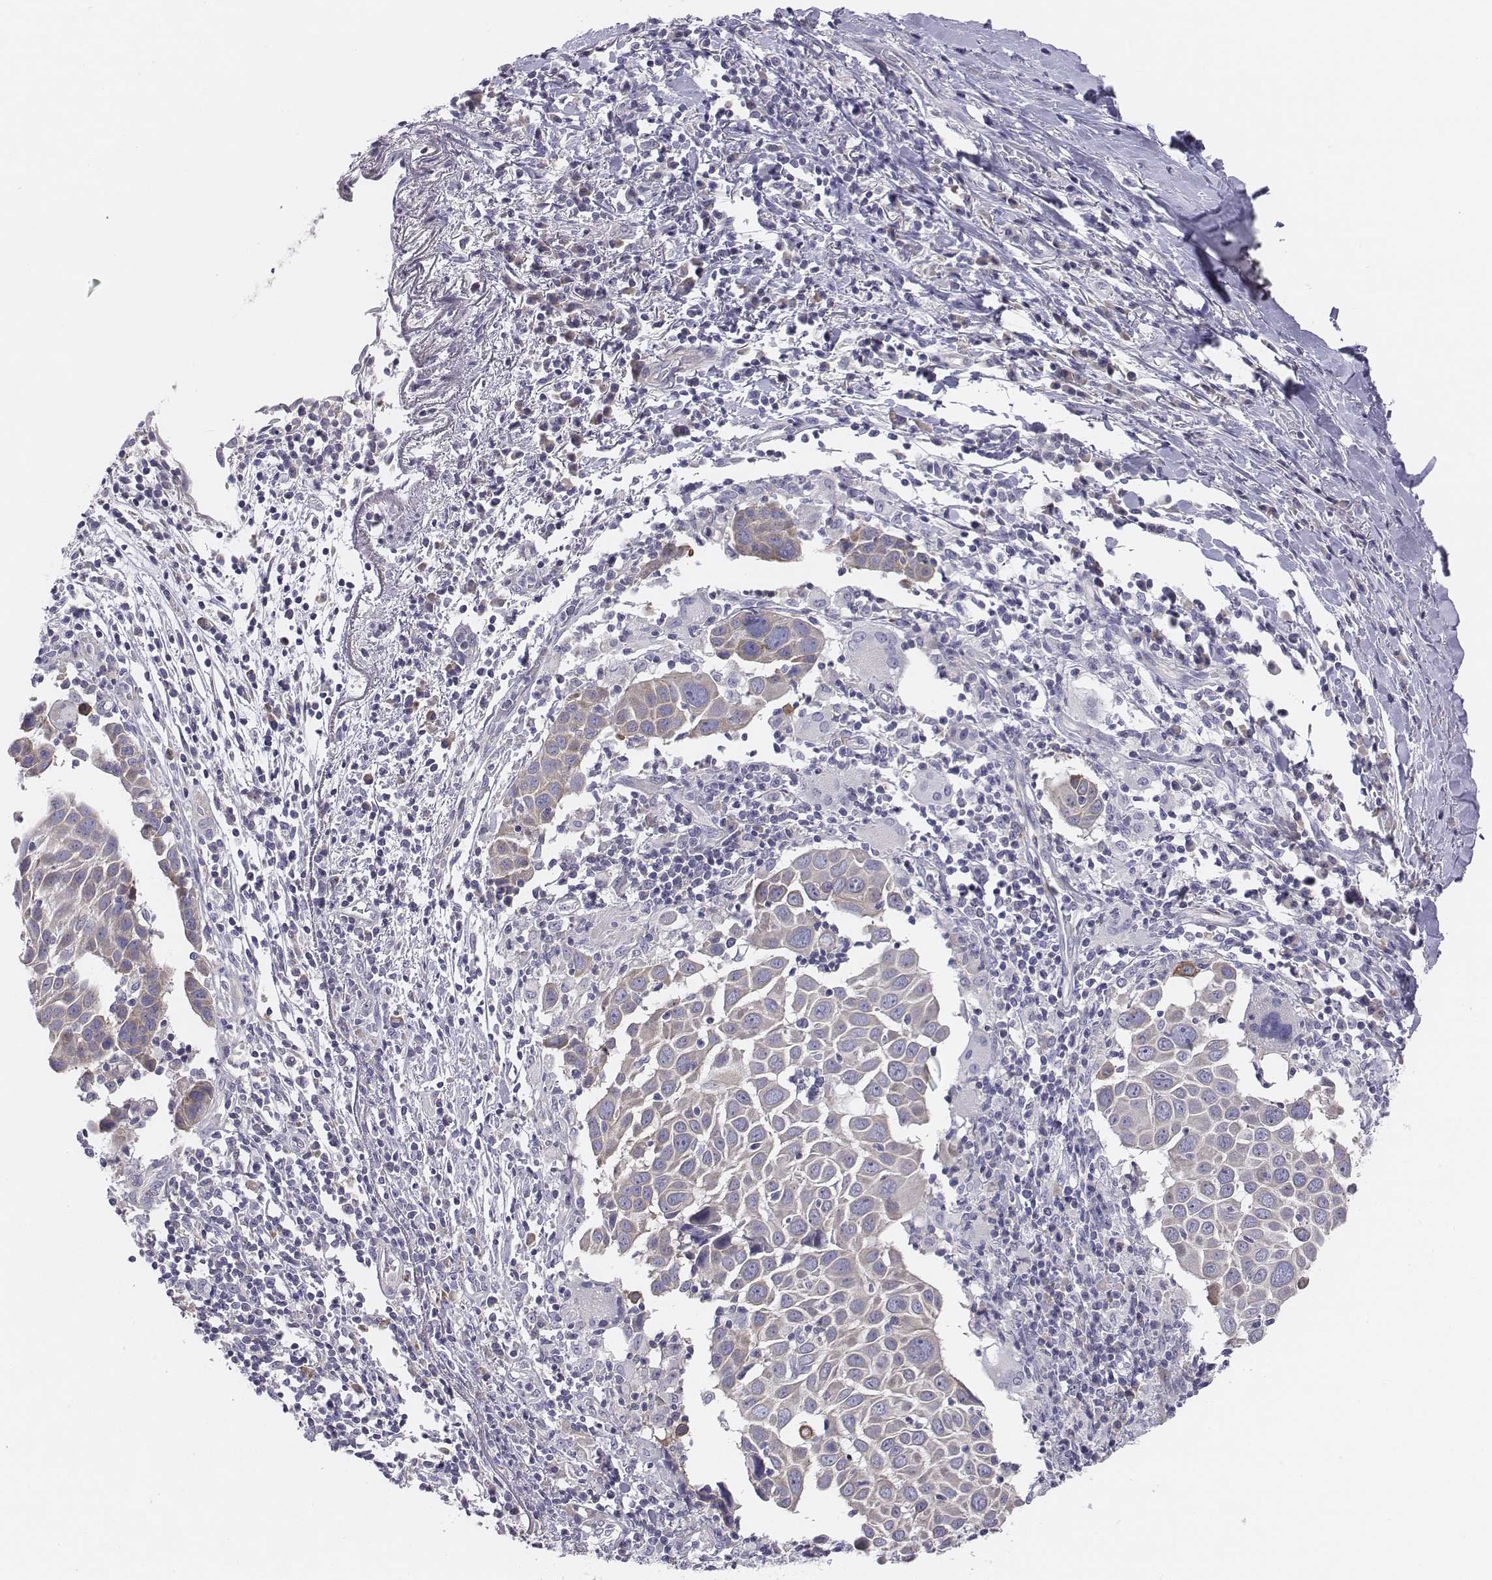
{"staining": {"intensity": "weak", "quantity": "<25%", "location": "cytoplasmic/membranous"}, "tissue": "lung cancer", "cell_type": "Tumor cells", "image_type": "cancer", "snomed": [{"axis": "morphology", "description": "Squamous cell carcinoma, NOS"}, {"axis": "topography", "description": "Lung"}], "caption": "There is no significant staining in tumor cells of lung cancer (squamous cell carcinoma).", "gene": "CHST14", "patient": {"sex": "male", "age": 57}}